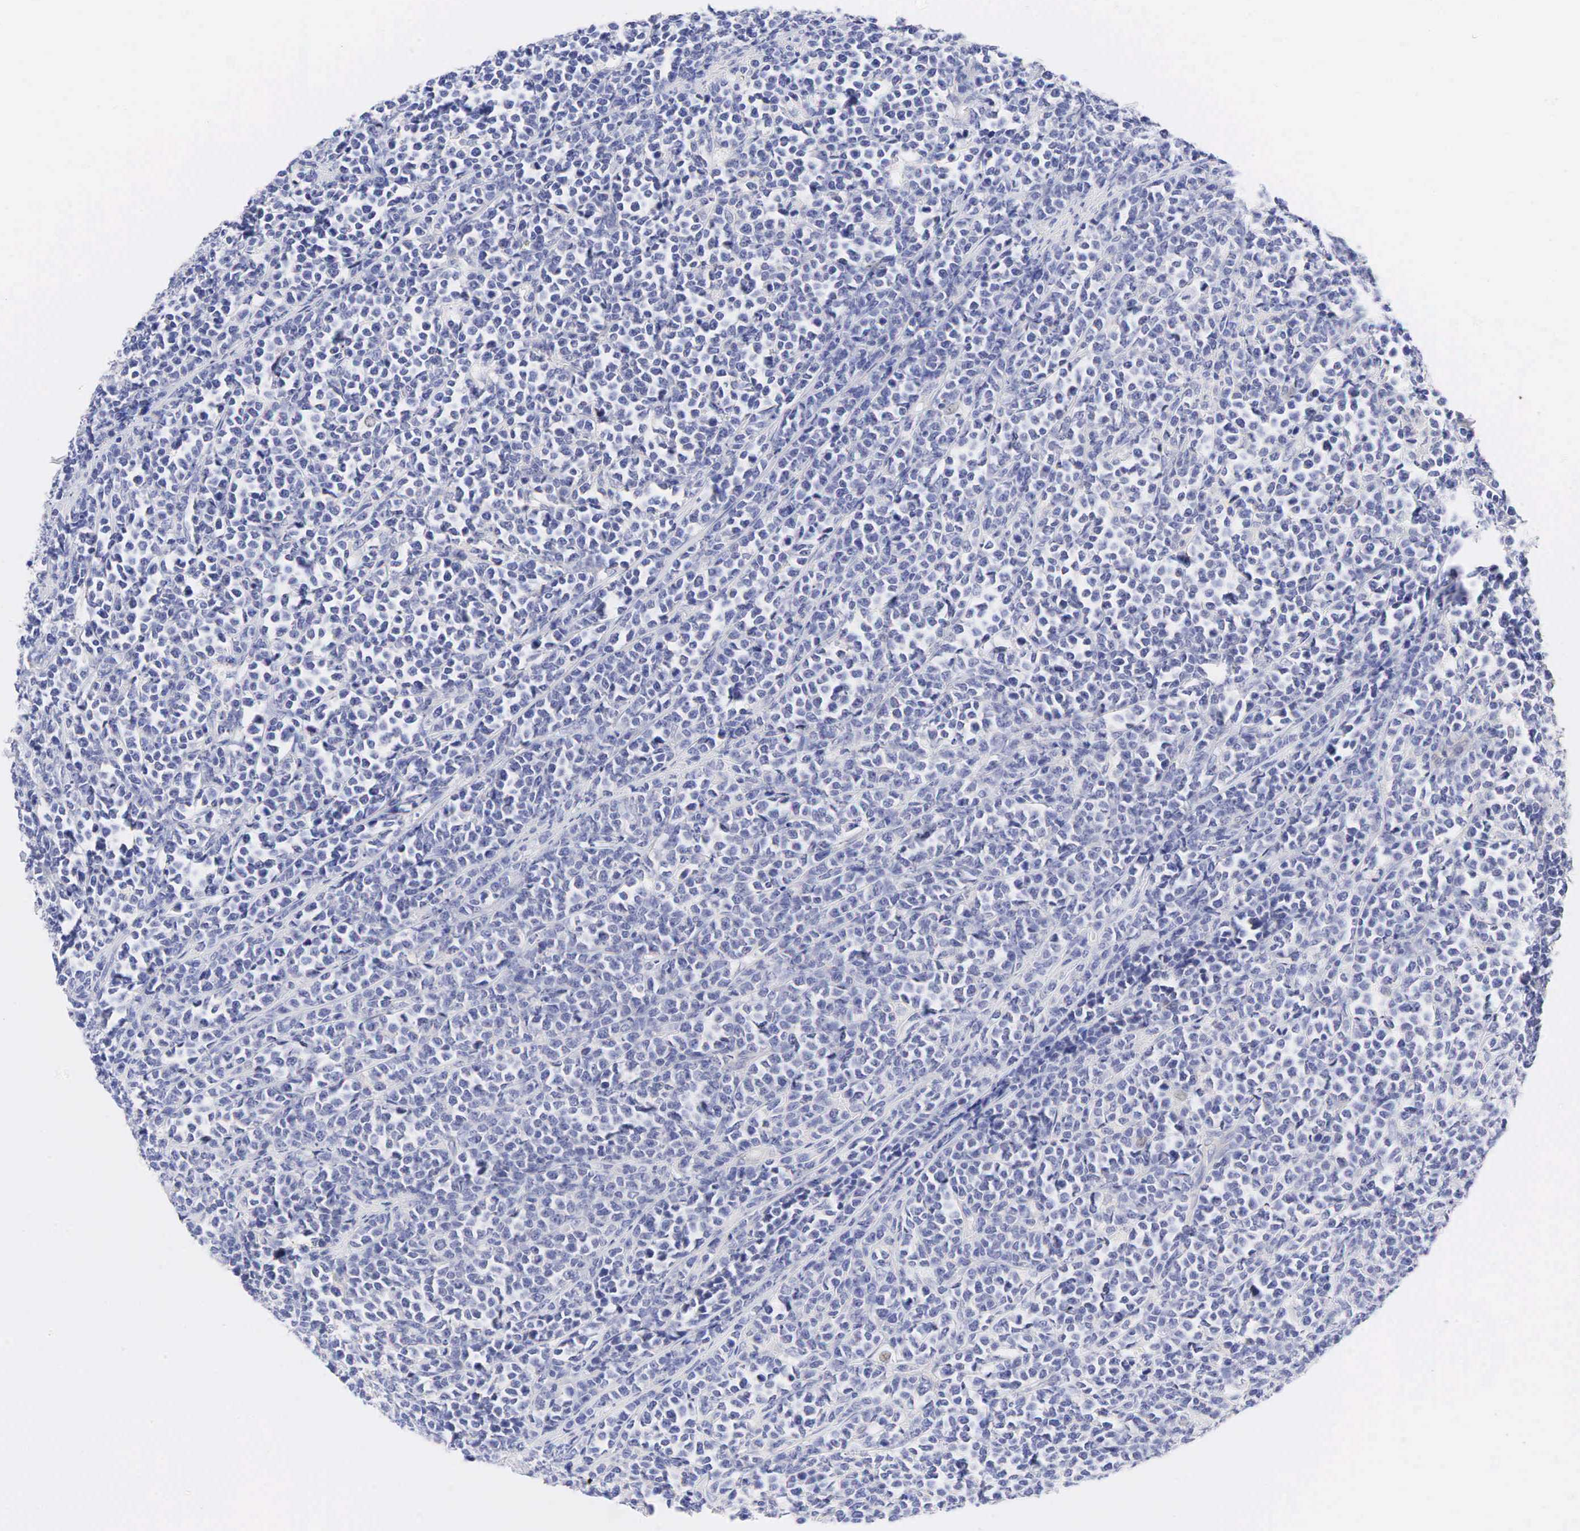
{"staining": {"intensity": "negative", "quantity": "none", "location": "none"}, "tissue": "lymphoma", "cell_type": "Tumor cells", "image_type": "cancer", "snomed": [{"axis": "morphology", "description": "Malignant lymphoma, non-Hodgkin's type, High grade"}, {"axis": "topography", "description": "Small intestine"}, {"axis": "topography", "description": "Colon"}], "caption": "Immunohistochemical staining of human high-grade malignant lymphoma, non-Hodgkin's type demonstrates no significant positivity in tumor cells.", "gene": "AR", "patient": {"sex": "male", "age": 8}}